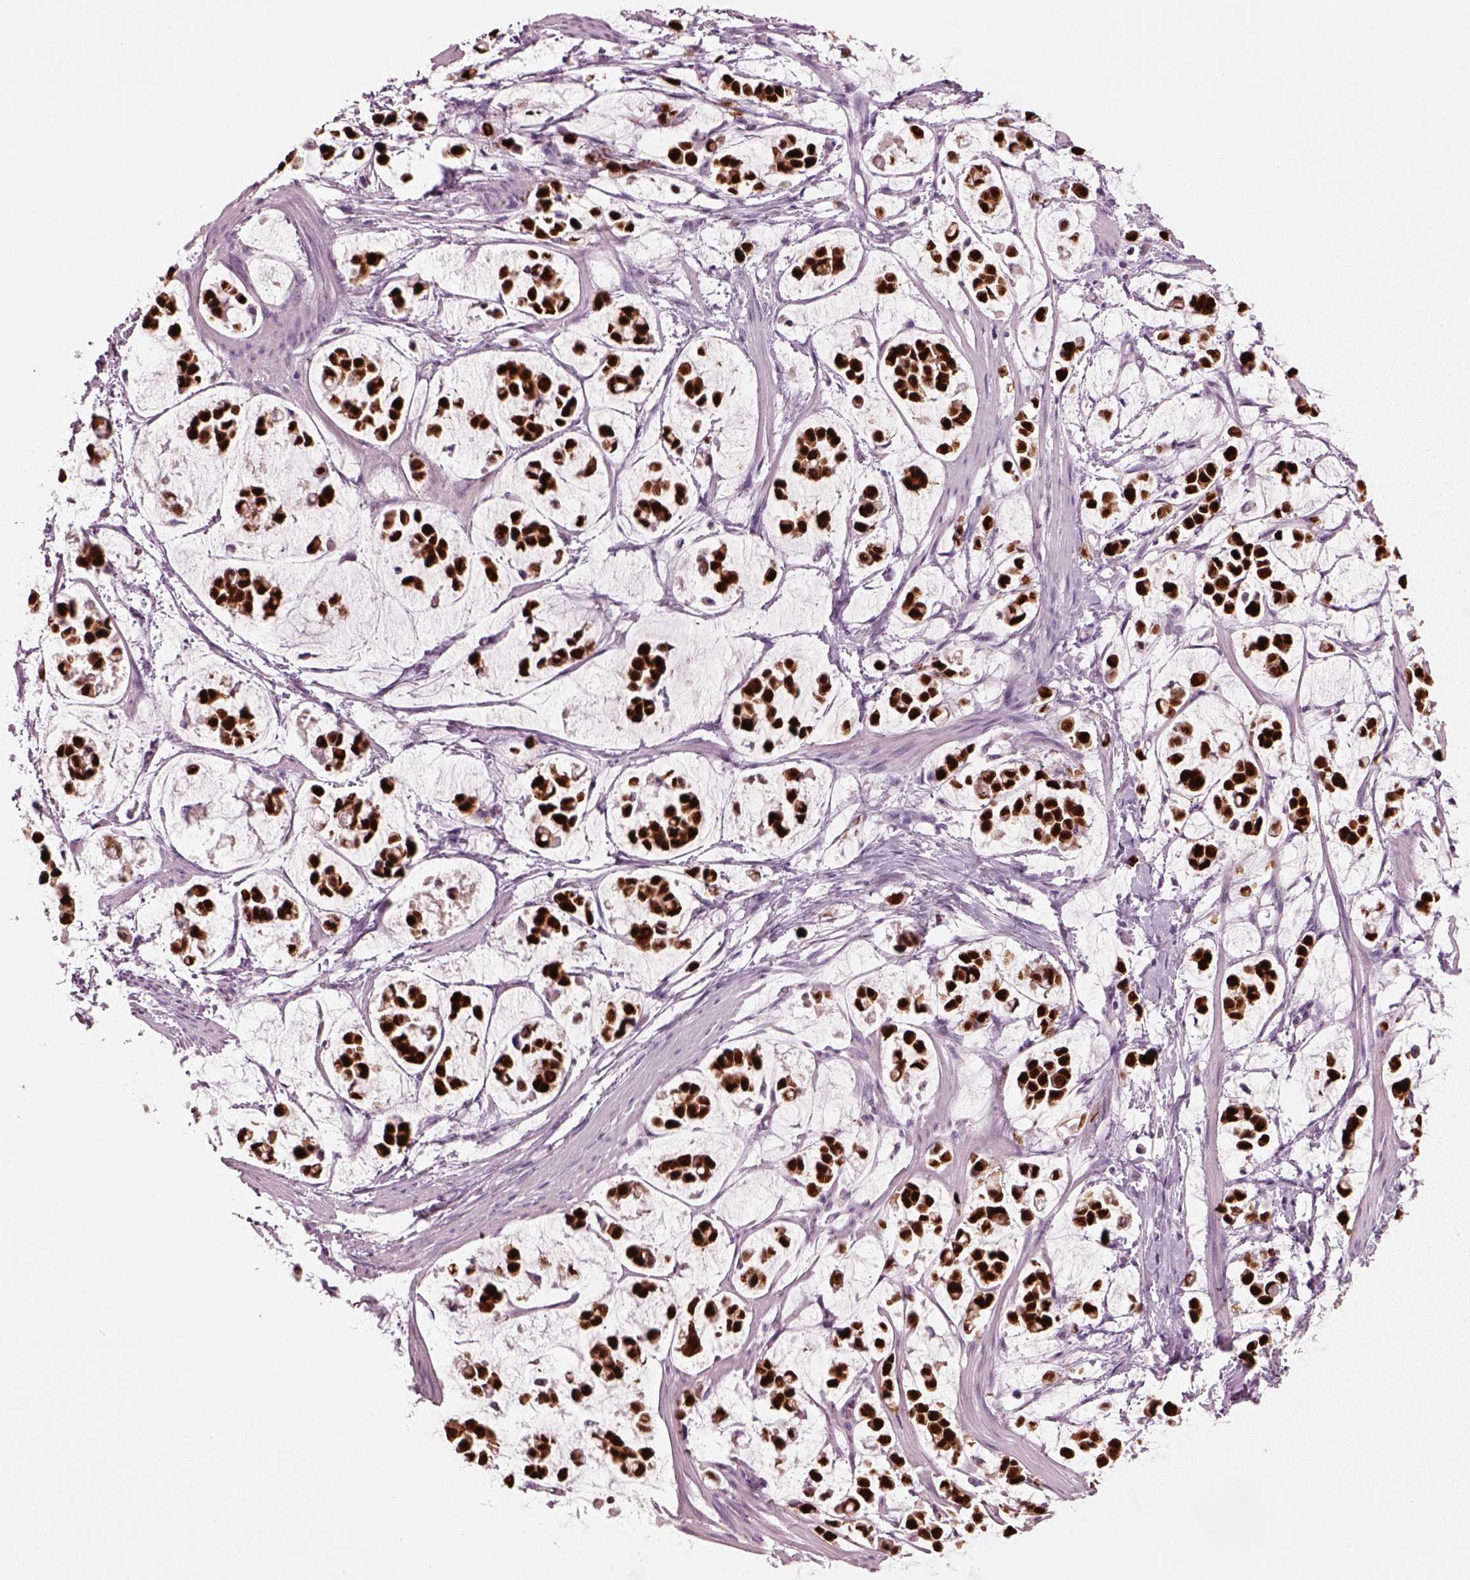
{"staining": {"intensity": "strong", "quantity": ">75%", "location": "cytoplasmic/membranous,nuclear"}, "tissue": "stomach cancer", "cell_type": "Tumor cells", "image_type": "cancer", "snomed": [{"axis": "morphology", "description": "Adenocarcinoma, NOS"}, {"axis": "topography", "description": "Stomach"}], "caption": "Stomach cancer (adenocarcinoma) tissue displays strong cytoplasmic/membranous and nuclear positivity in about >75% of tumor cells, visualized by immunohistochemistry.", "gene": "SOX9", "patient": {"sex": "male", "age": 82}}